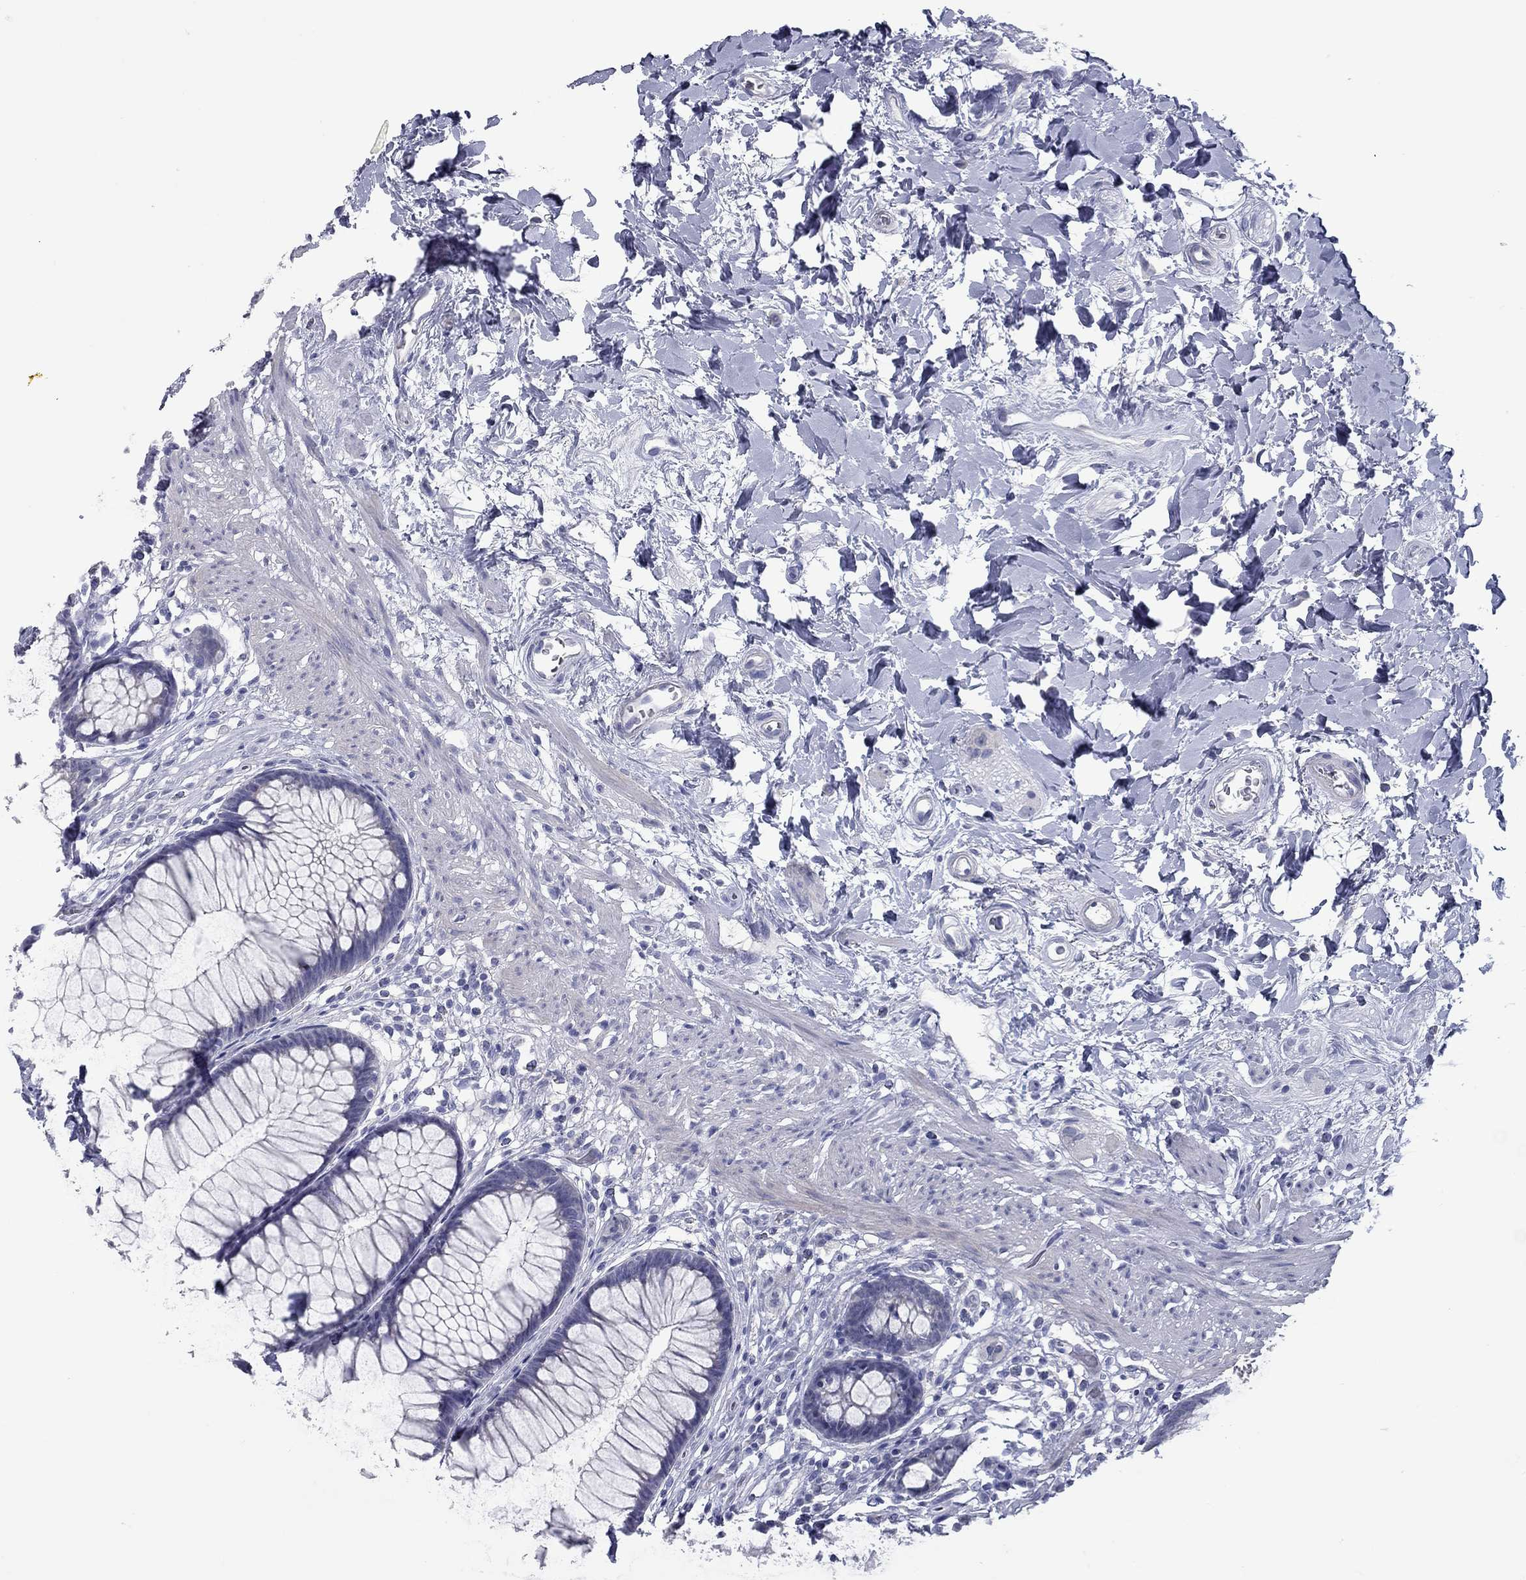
{"staining": {"intensity": "negative", "quantity": "none", "location": "none"}, "tissue": "rectum", "cell_type": "Glandular cells", "image_type": "normal", "snomed": [{"axis": "morphology", "description": "Normal tissue, NOS"}, {"axis": "topography", "description": "Smooth muscle"}, {"axis": "topography", "description": "Rectum"}], "caption": "Glandular cells are negative for protein expression in benign human rectum. (Stains: DAB (3,3'-diaminobenzidine) immunohistochemistry (IHC) with hematoxylin counter stain, Microscopy: brightfield microscopy at high magnification).", "gene": "KIRREL2", "patient": {"sex": "male", "age": 53}}